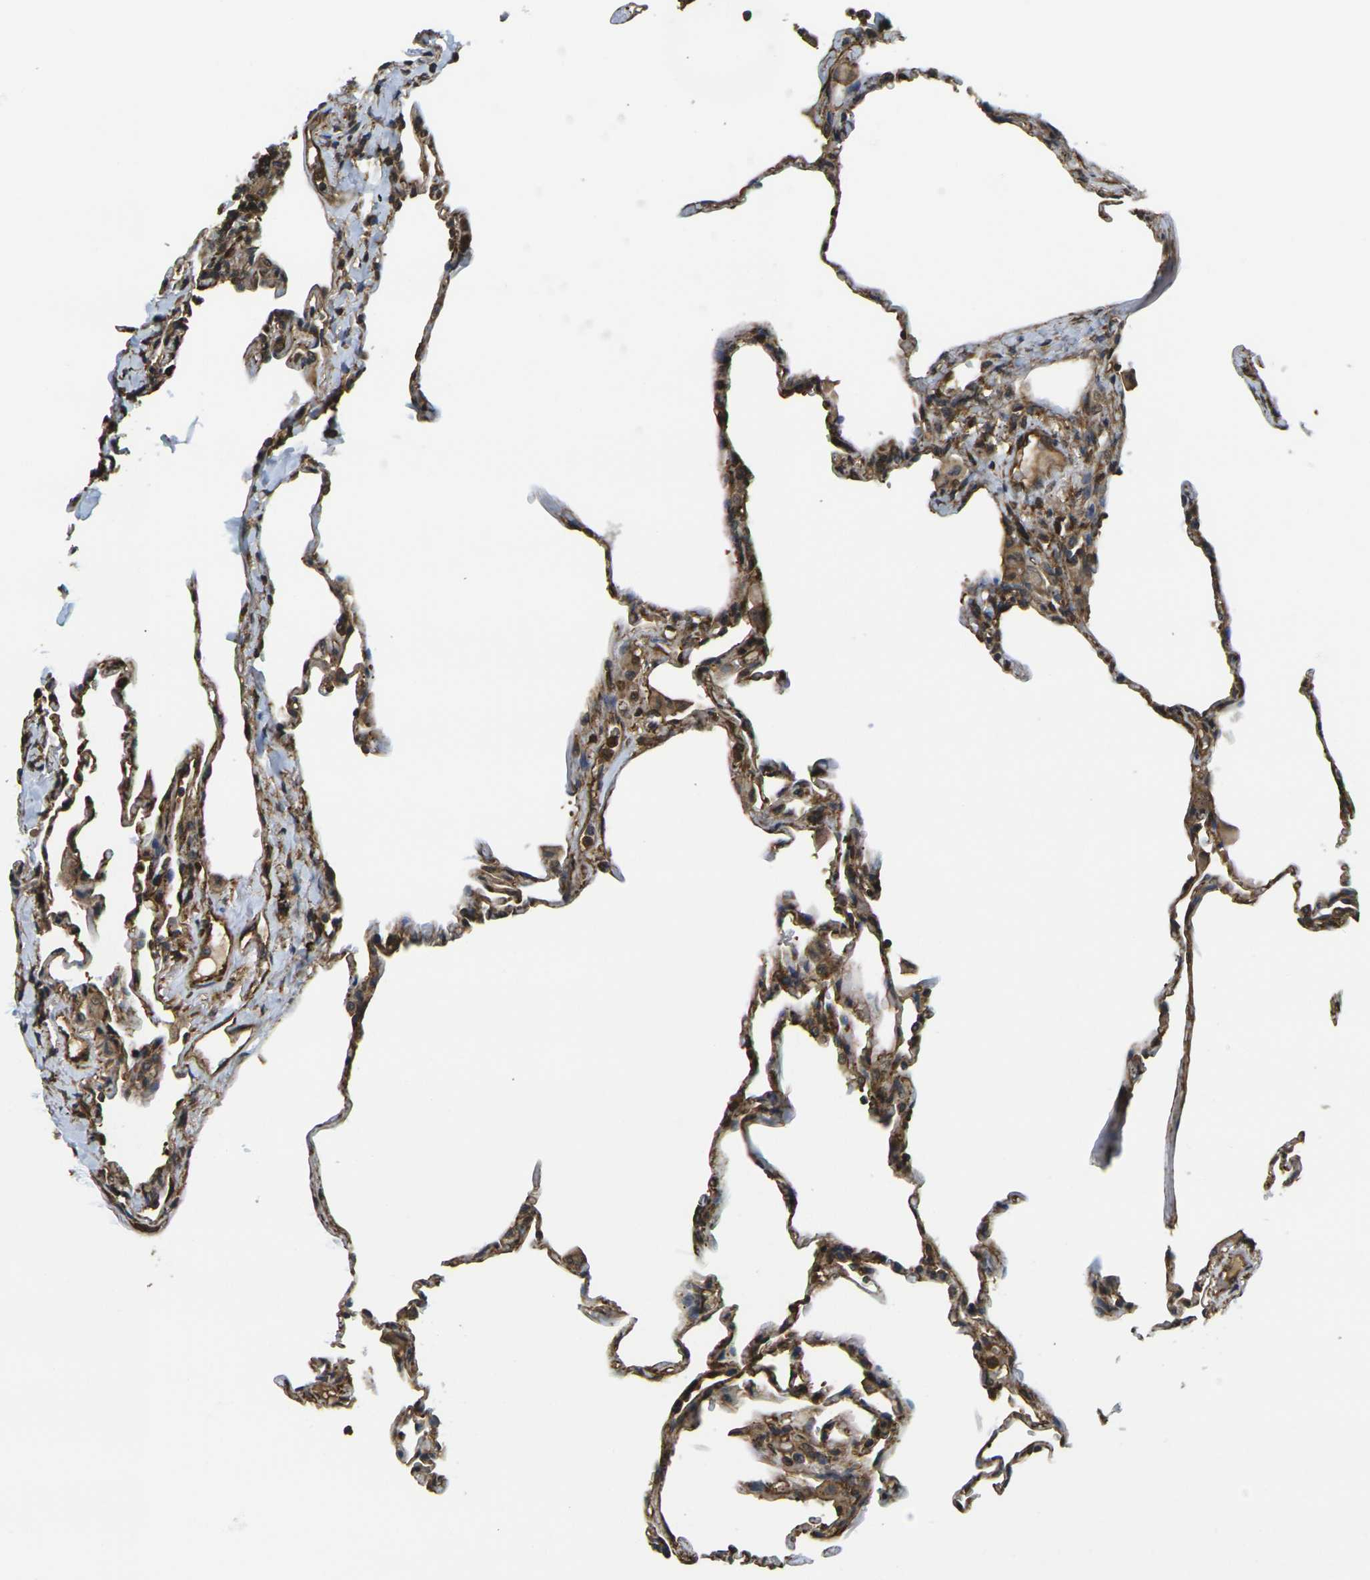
{"staining": {"intensity": "strong", "quantity": ">75%", "location": "cytoplasmic/membranous"}, "tissue": "lung", "cell_type": "Alveolar cells", "image_type": "normal", "snomed": [{"axis": "morphology", "description": "Normal tissue, NOS"}, {"axis": "topography", "description": "Lung"}], "caption": "Immunohistochemical staining of benign human lung shows high levels of strong cytoplasmic/membranous staining in approximately >75% of alveolar cells. (Stains: DAB in brown, nuclei in blue, Microscopy: brightfield microscopy at high magnification).", "gene": "CAST", "patient": {"sex": "male", "age": 59}}